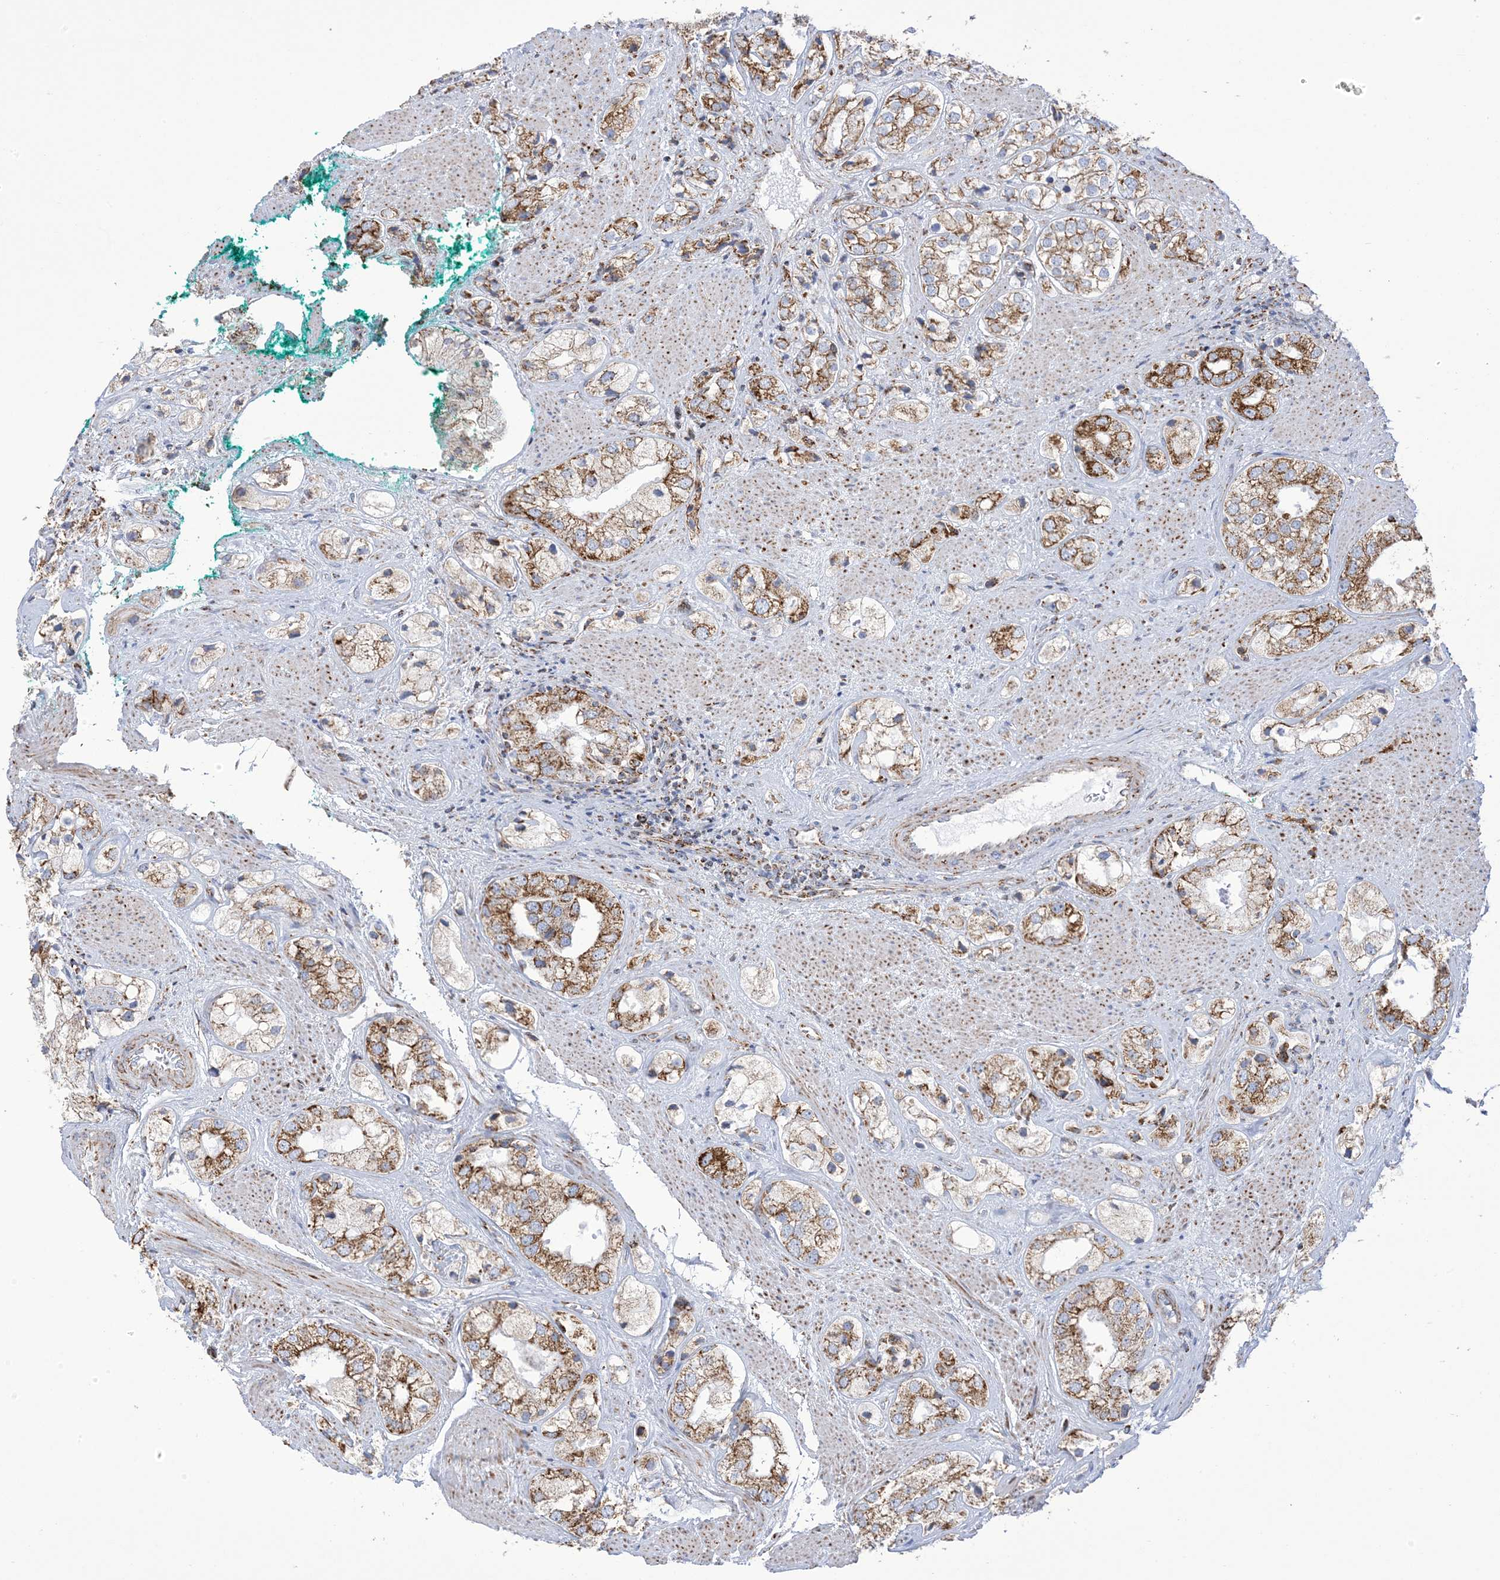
{"staining": {"intensity": "moderate", "quantity": ">75%", "location": "cytoplasmic/membranous"}, "tissue": "prostate cancer", "cell_type": "Tumor cells", "image_type": "cancer", "snomed": [{"axis": "morphology", "description": "Adenocarcinoma, High grade"}, {"axis": "topography", "description": "Prostate"}], "caption": "This is an image of immunohistochemistry (IHC) staining of prostate cancer (adenocarcinoma (high-grade)), which shows moderate positivity in the cytoplasmic/membranous of tumor cells.", "gene": "SAMM50", "patient": {"sex": "male", "age": 50}}